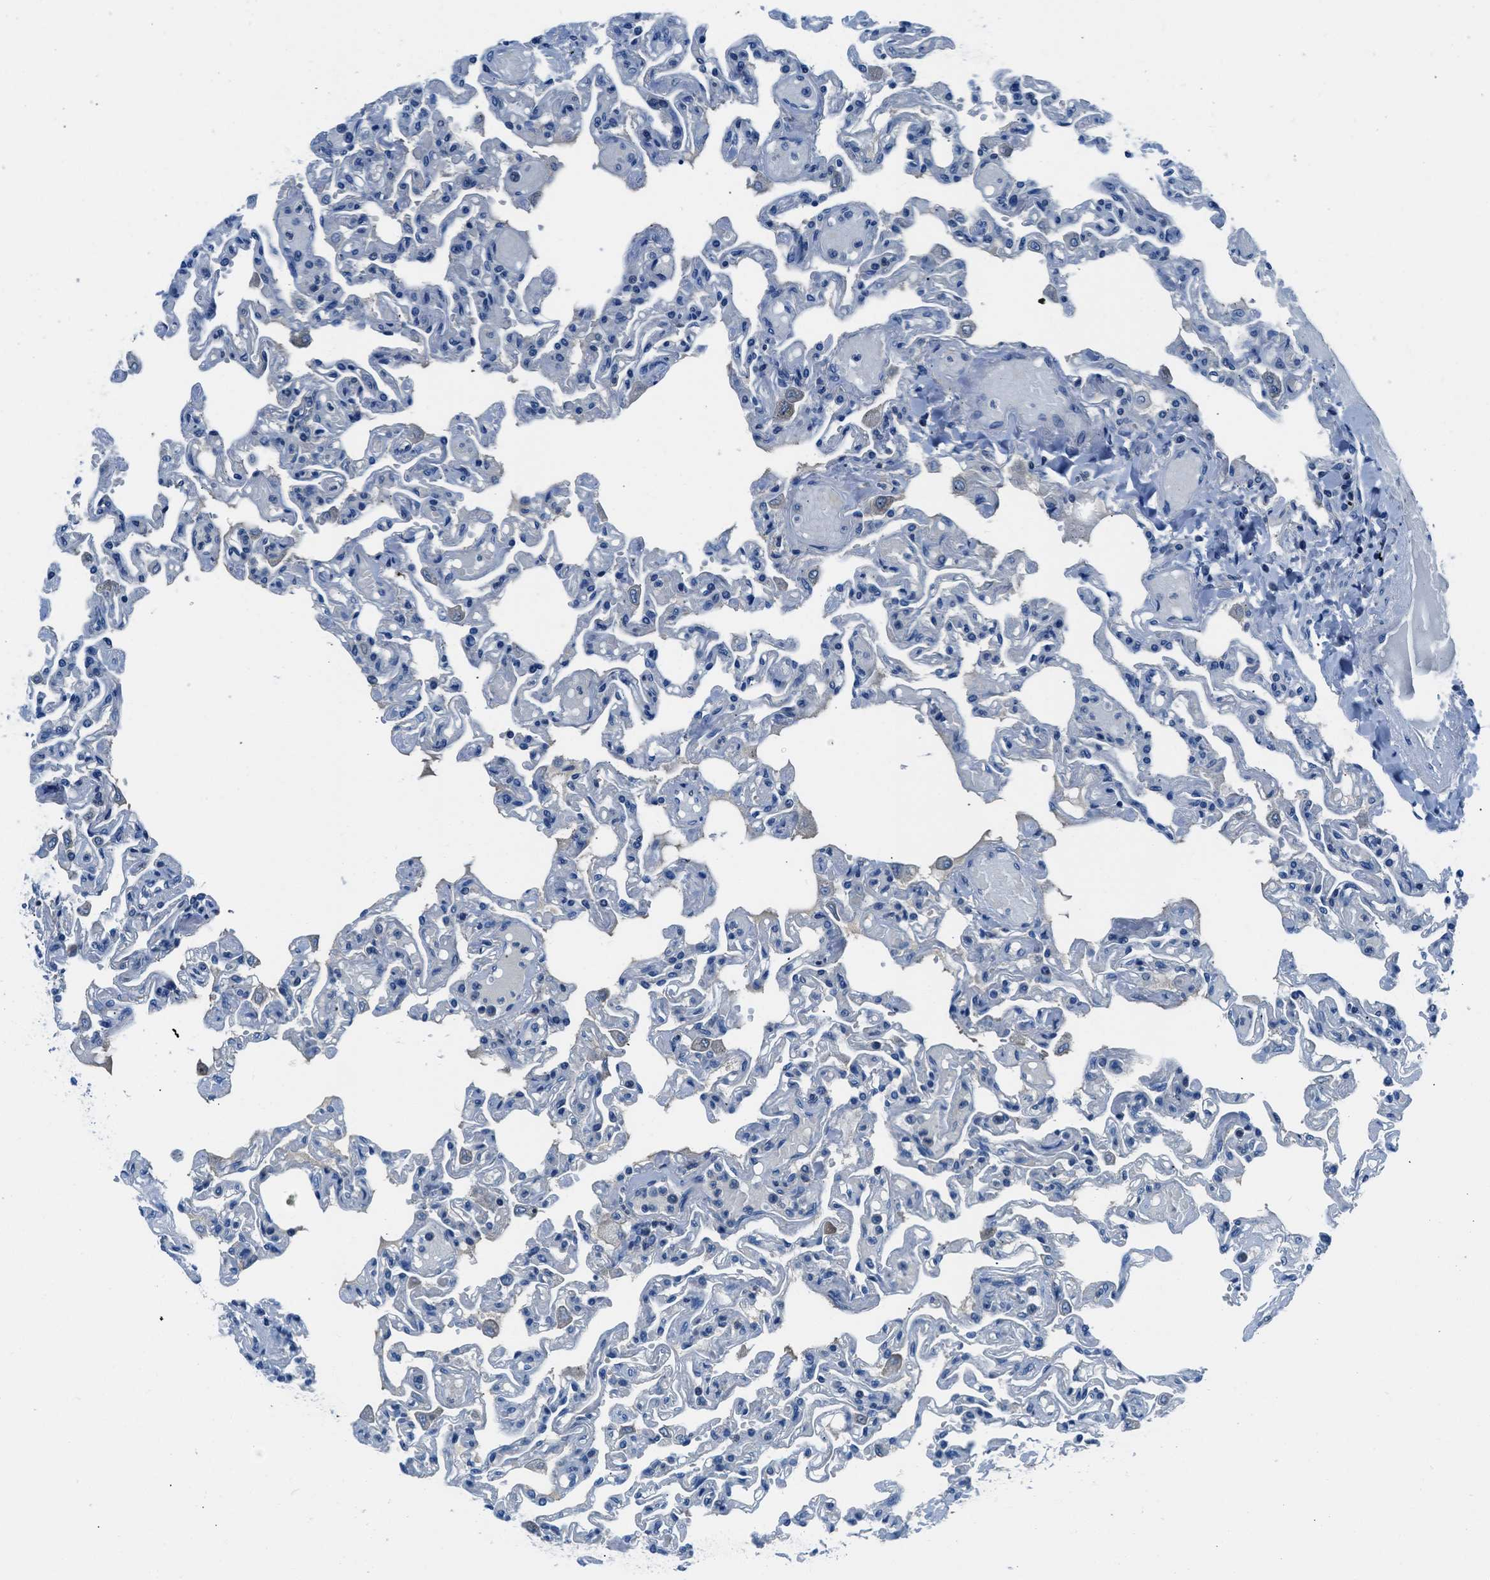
{"staining": {"intensity": "weak", "quantity": "<25%", "location": "cytoplasmic/membranous"}, "tissue": "lung", "cell_type": "Alveolar cells", "image_type": "normal", "snomed": [{"axis": "morphology", "description": "Normal tissue, NOS"}, {"axis": "topography", "description": "Lung"}], "caption": "The IHC histopathology image has no significant positivity in alveolar cells of lung.", "gene": "SLC38A6", "patient": {"sex": "male", "age": 21}}